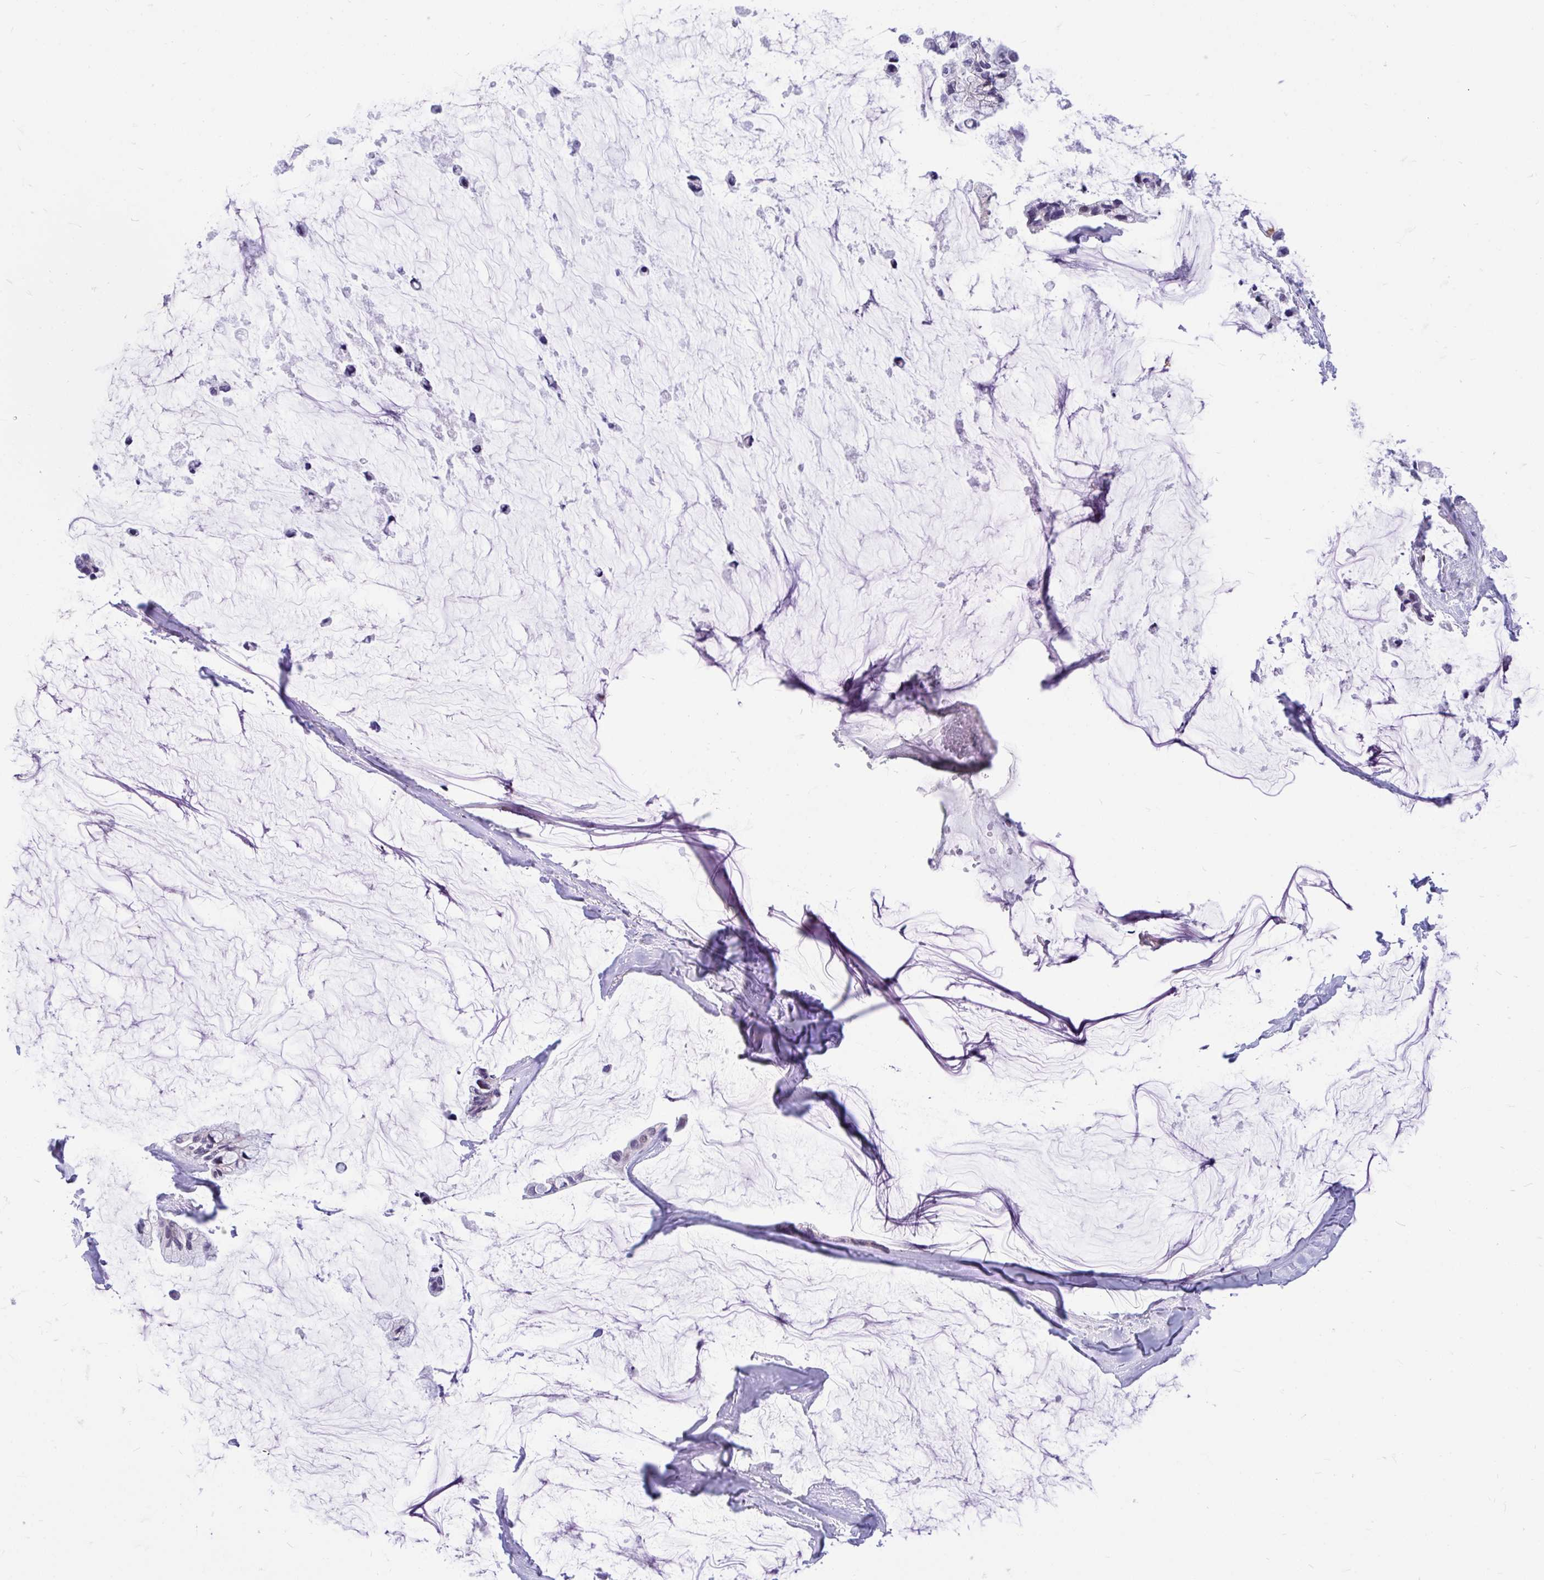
{"staining": {"intensity": "negative", "quantity": "none", "location": "none"}, "tissue": "ovarian cancer", "cell_type": "Tumor cells", "image_type": "cancer", "snomed": [{"axis": "morphology", "description": "Cystadenocarcinoma, mucinous, NOS"}, {"axis": "topography", "description": "Ovary"}], "caption": "This is a histopathology image of immunohistochemistry staining of ovarian mucinous cystadenocarcinoma, which shows no positivity in tumor cells. Nuclei are stained in blue.", "gene": "GLB1L2", "patient": {"sex": "female", "age": 39}}